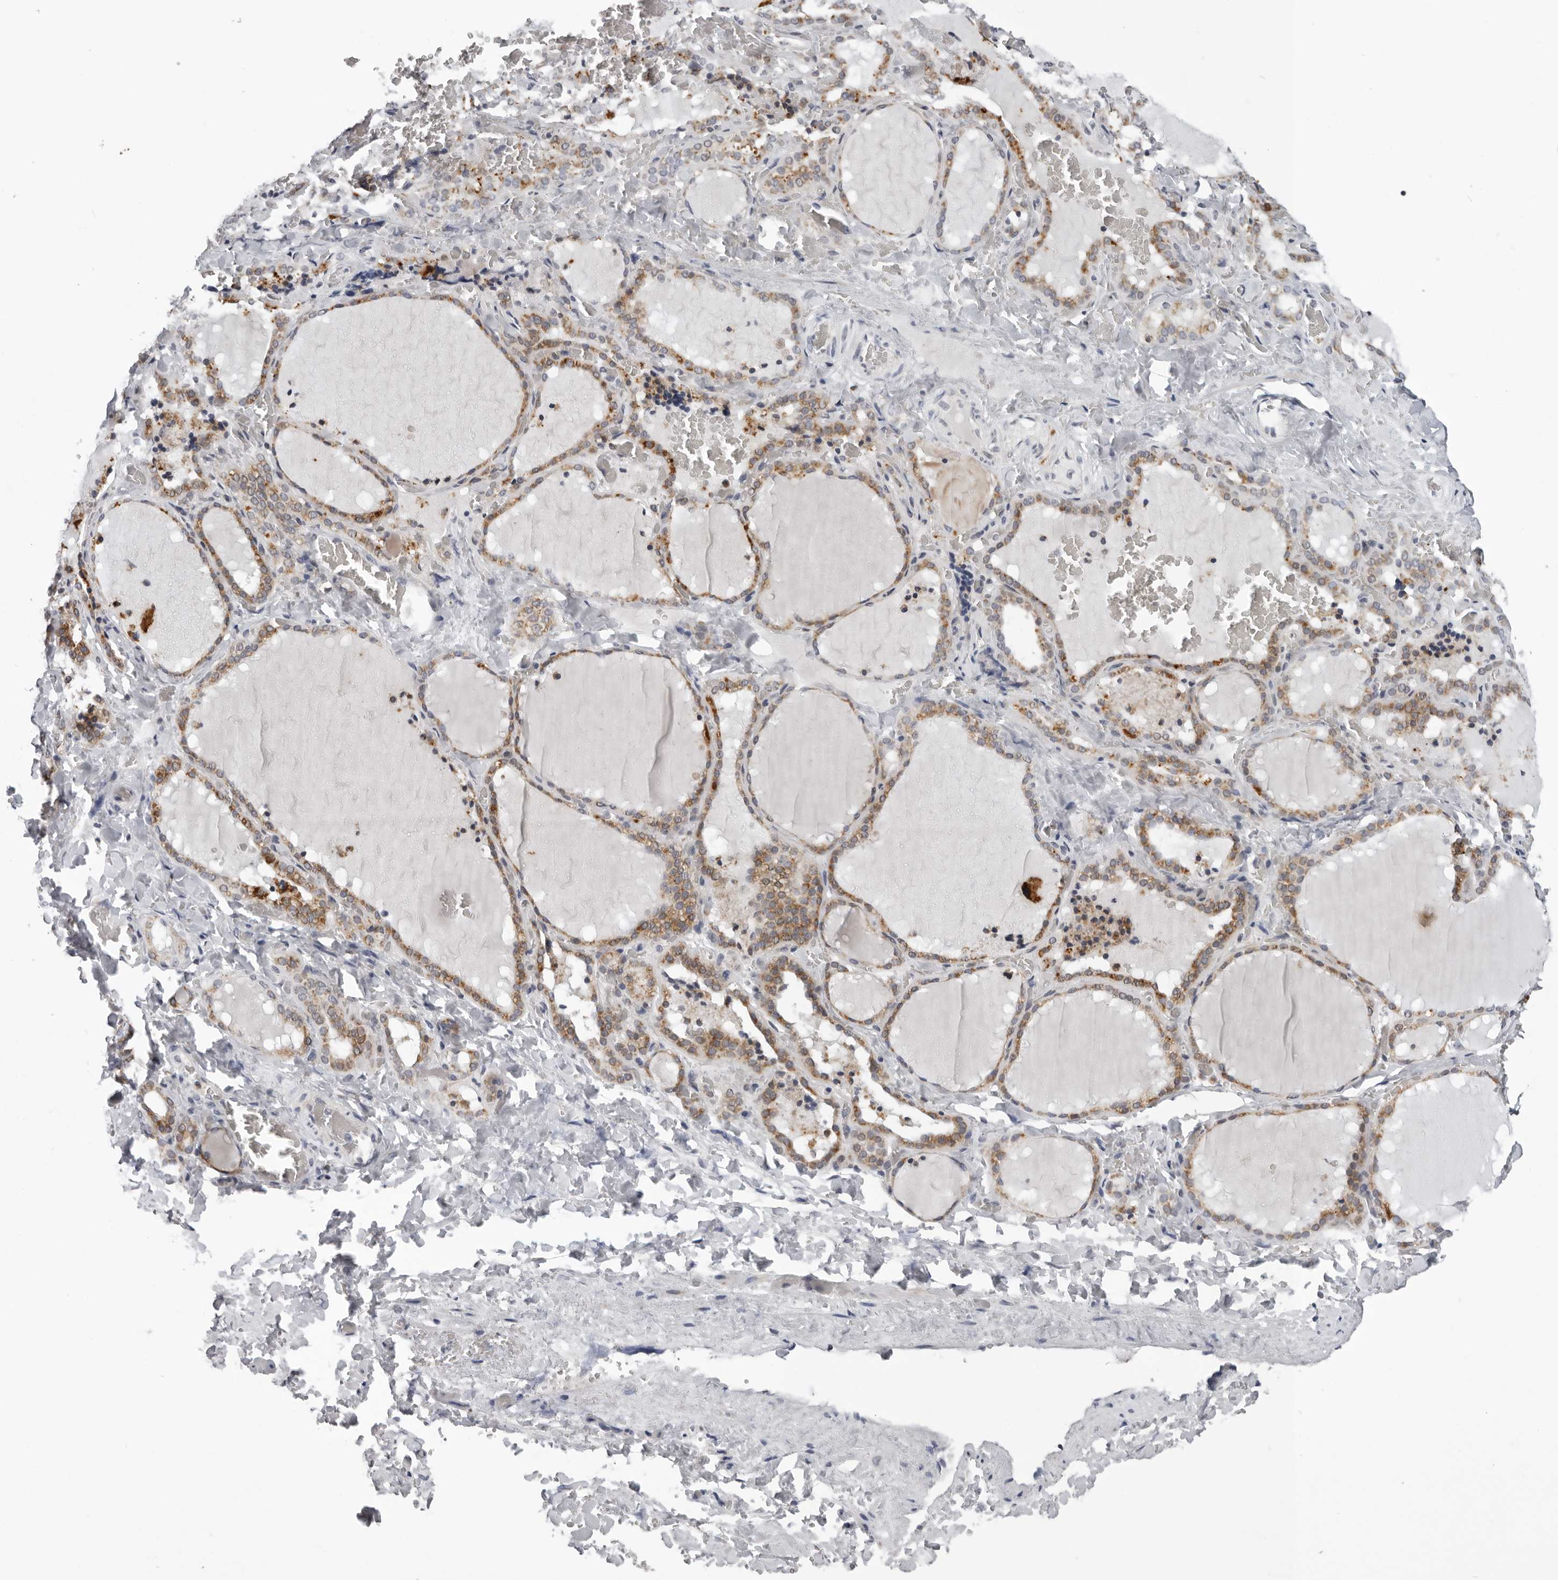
{"staining": {"intensity": "moderate", "quantity": ">75%", "location": "cytoplasmic/membranous"}, "tissue": "thyroid gland", "cell_type": "Glandular cells", "image_type": "normal", "snomed": [{"axis": "morphology", "description": "Normal tissue, NOS"}, {"axis": "topography", "description": "Thyroid gland"}], "caption": "High-power microscopy captured an IHC photomicrograph of benign thyroid gland, revealing moderate cytoplasmic/membranous staining in approximately >75% of glandular cells.", "gene": "CPT2", "patient": {"sex": "female", "age": 22}}